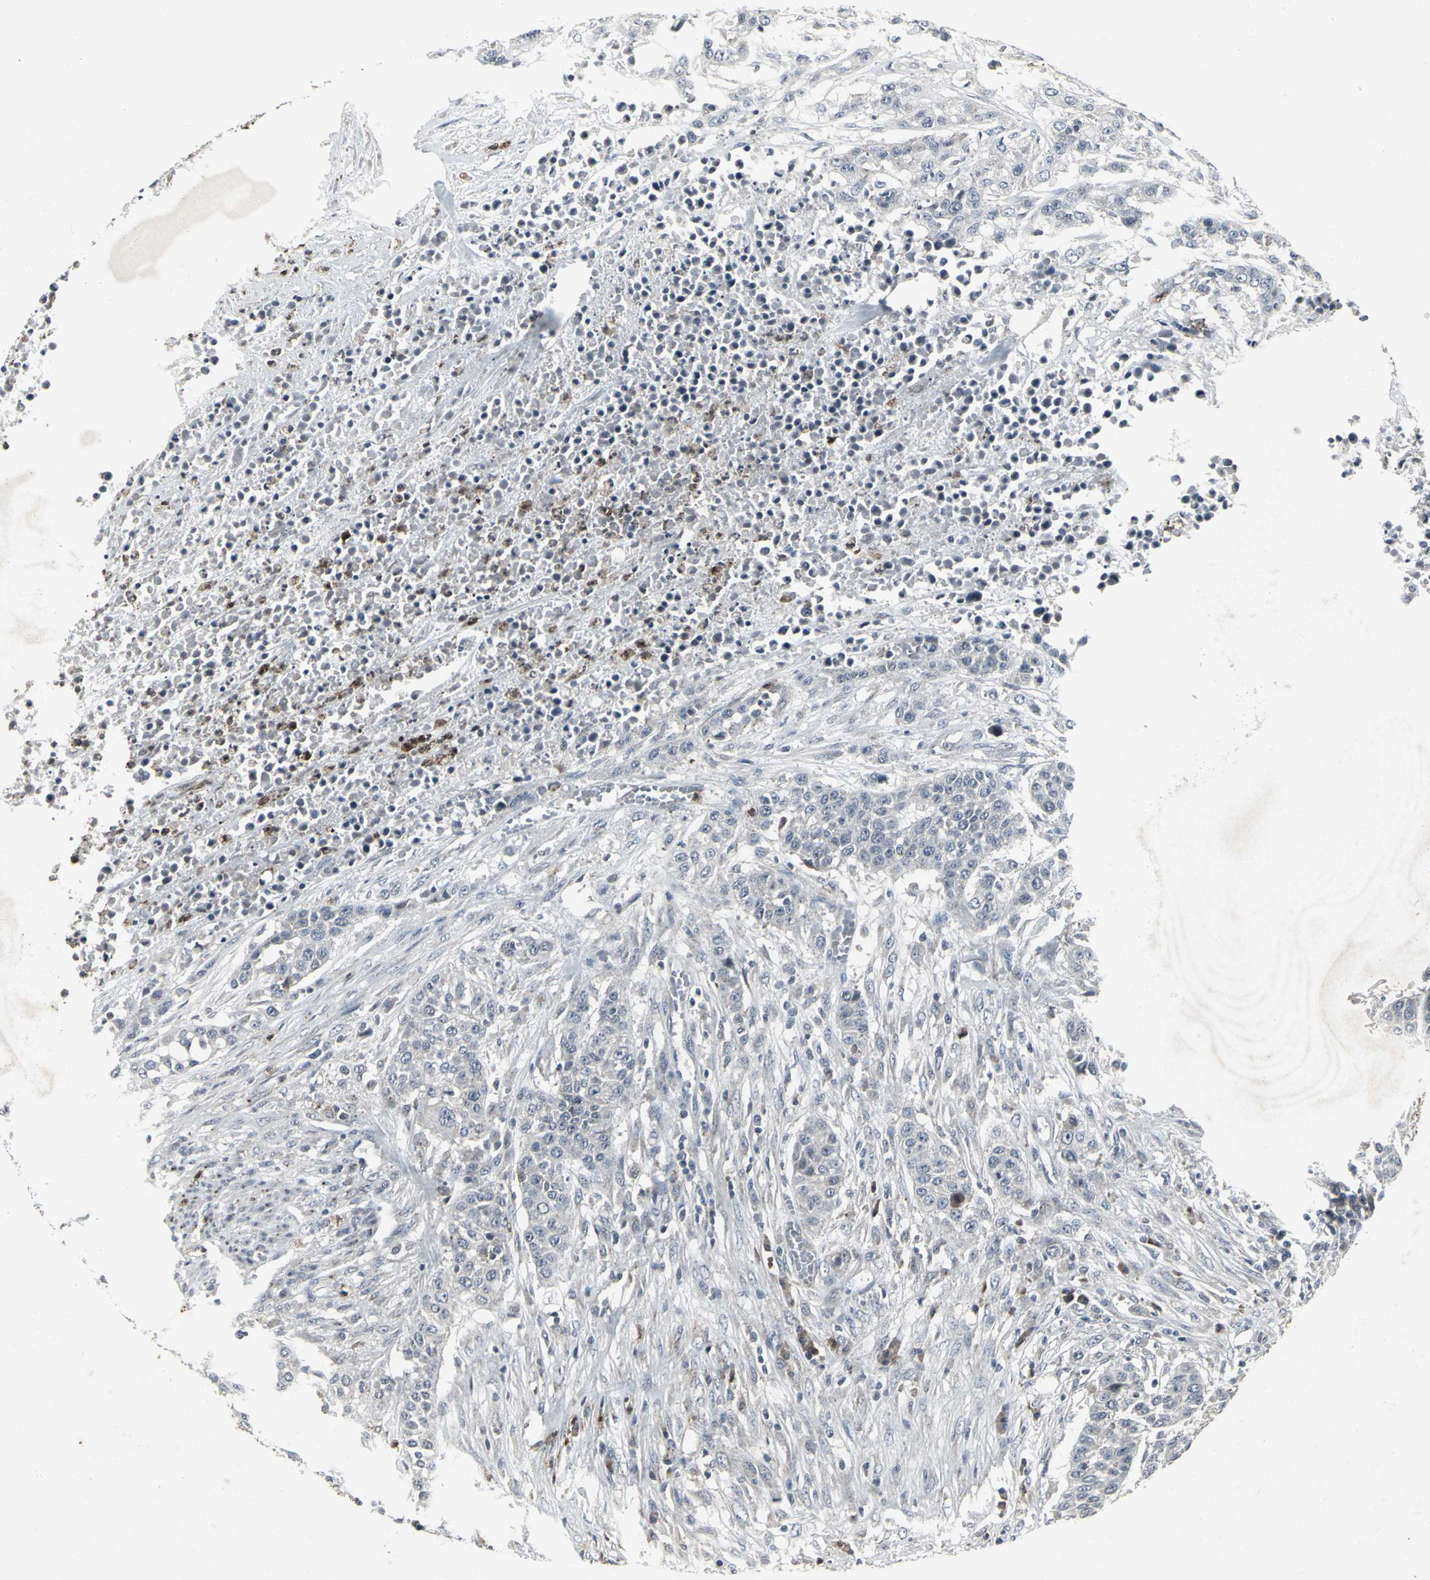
{"staining": {"intensity": "negative", "quantity": "none", "location": "none"}, "tissue": "urothelial cancer", "cell_type": "Tumor cells", "image_type": "cancer", "snomed": [{"axis": "morphology", "description": "Urothelial carcinoma, High grade"}, {"axis": "topography", "description": "Urinary bladder"}], "caption": "Micrograph shows no protein staining in tumor cells of urothelial cancer tissue.", "gene": "BMP4", "patient": {"sex": "male", "age": 74}}